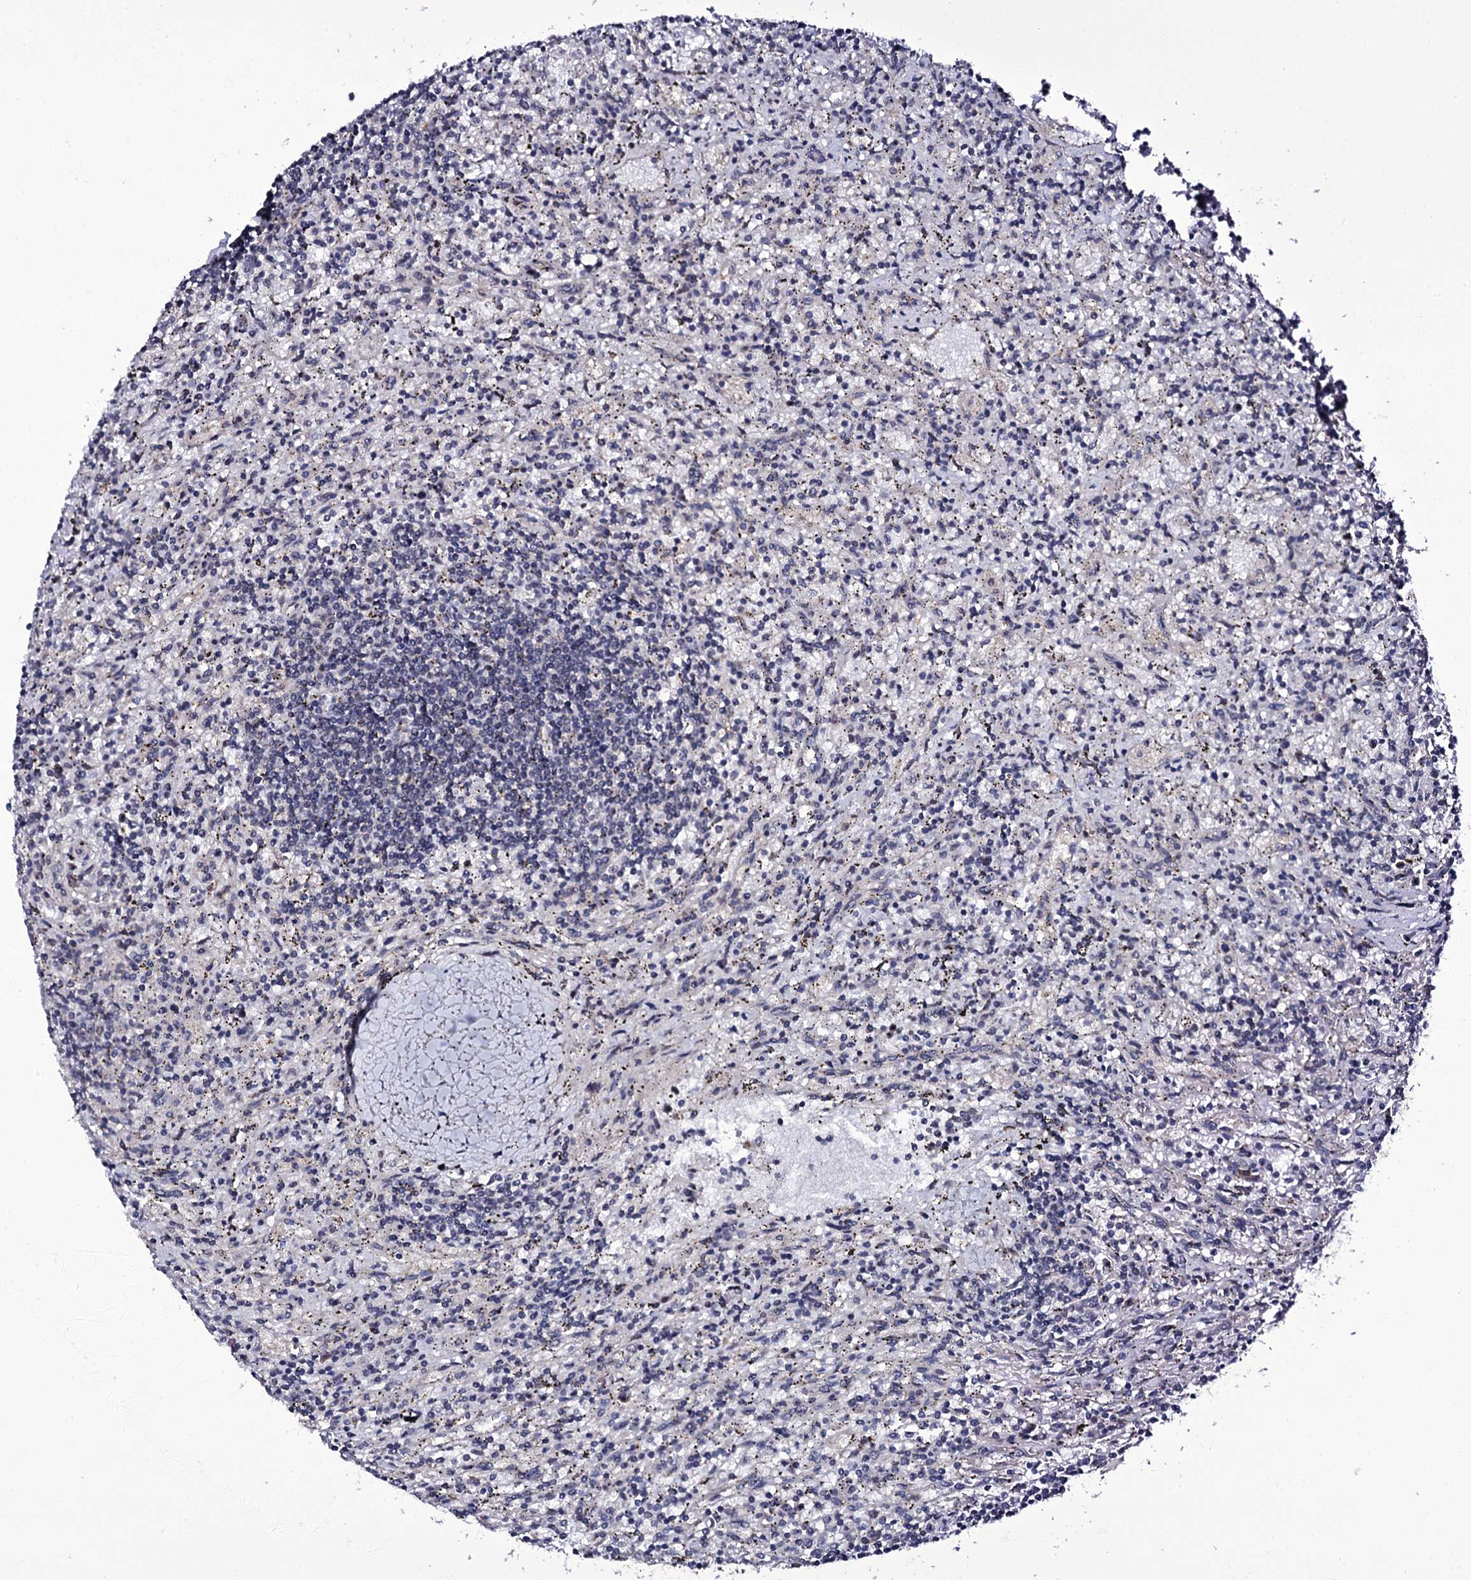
{"staining": {"intensity": "negative", "quantity": "none", "location": "none"}, "tissue": "lymphoma", "cell_type": "Tumor cells", "image_type": "cancer", "snomed": [{"axis": "morphology", "description": "Malignant lymphoma, non-Hodgkin's type, Low grade"}, {"axis": "topography", "description": "Spleen"}], "caption": "The image displays no significant positivity in tumor cells of lymphoma. (DAB IHC, high magnification).", "gene": "GAREM1", "patient": {"sex": "male", "age": 76}}